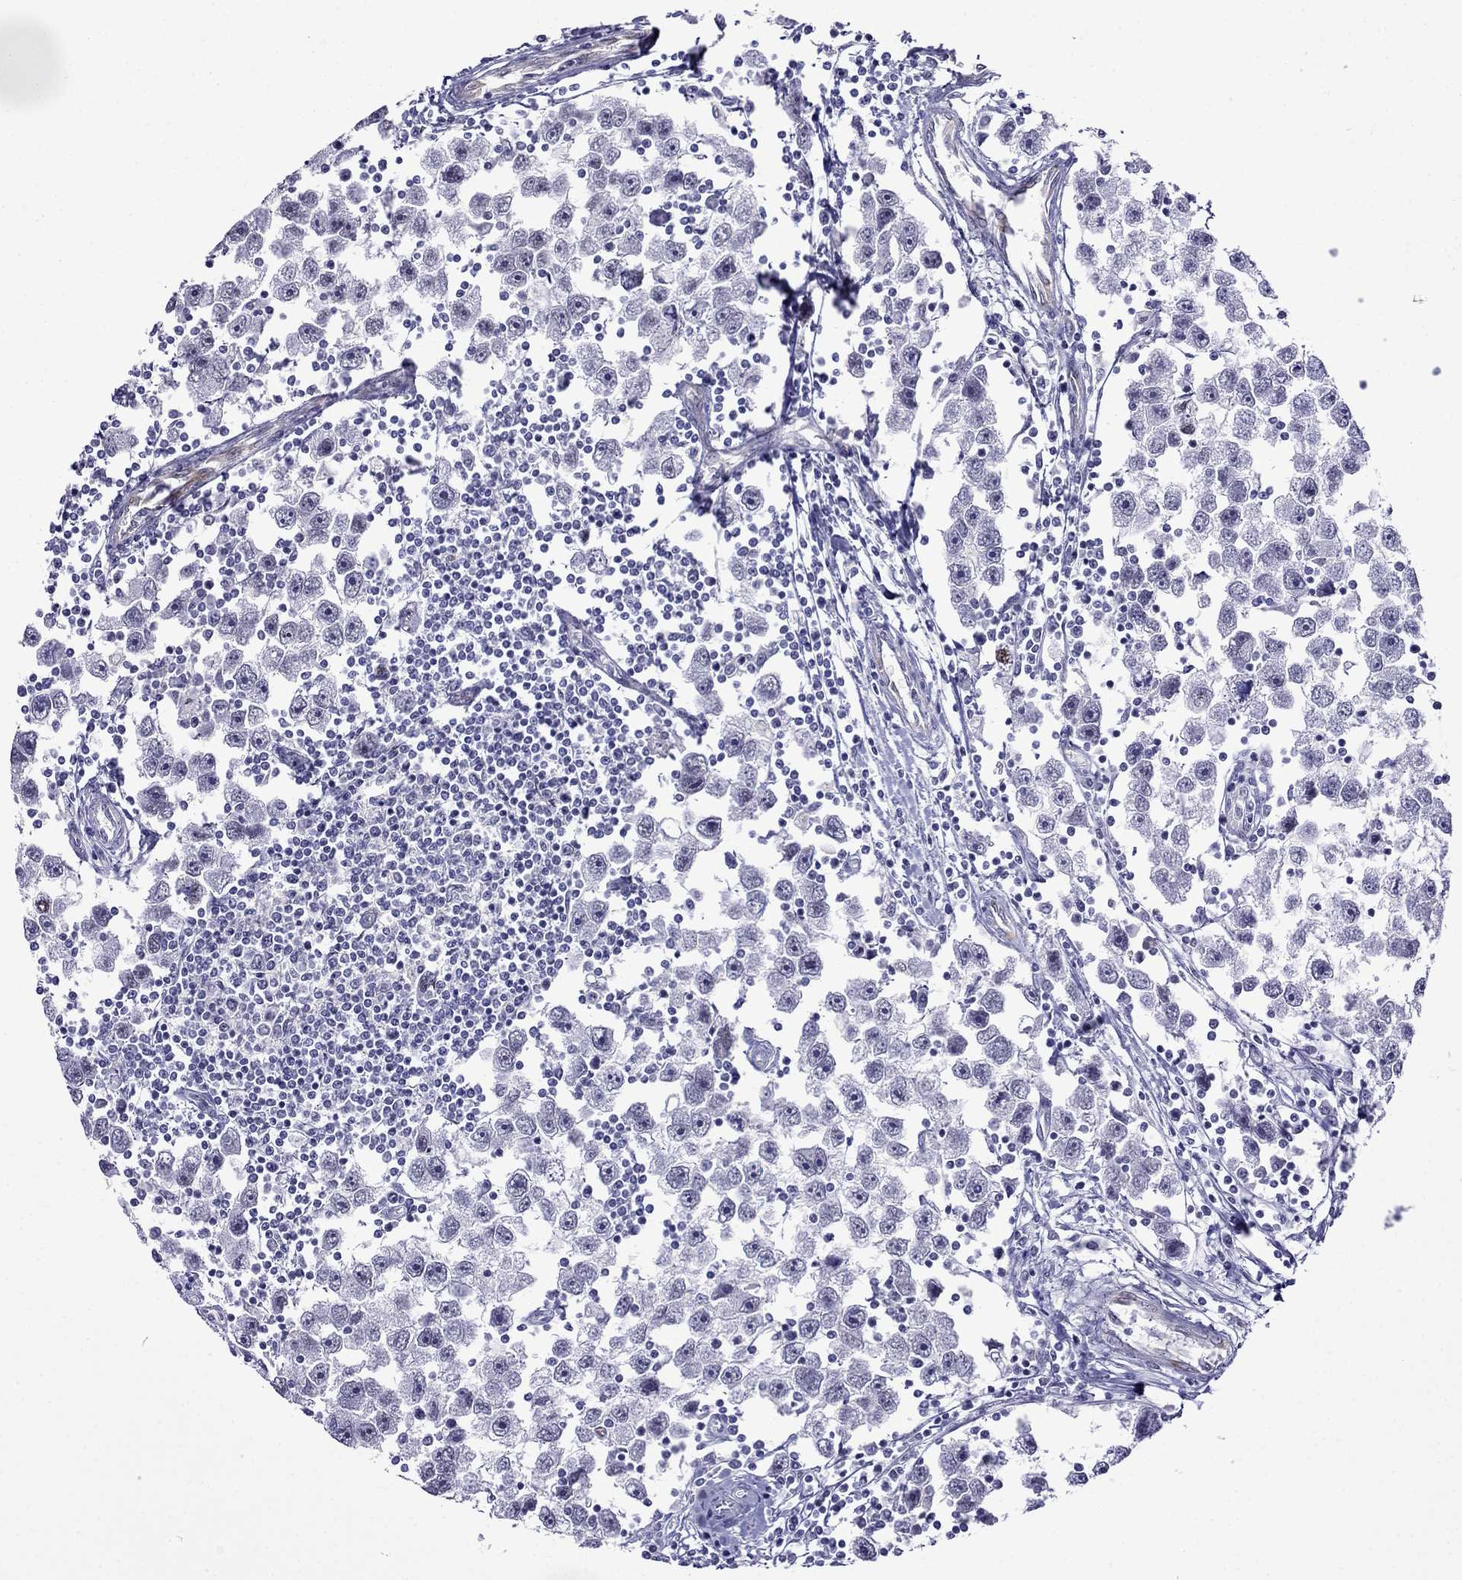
{"staining": {"intensity": "negative", "quantity": "none", "location": "none"}, "tissue": "testis cancer", "cell_type": "Tumor cells", "image_type": "cancer", "snomed": [{"axis": "morphology", "description": "Seminoma, NOS"}, {"axis": "topography", "description": "Testis"}], "caption": "High power microscopy image of an IHC image of testis cancer (seminoma), revealing no significant positivity in tumor cells.", "gene": "MGP", "patient": {"sex": "male", "age": 30}}